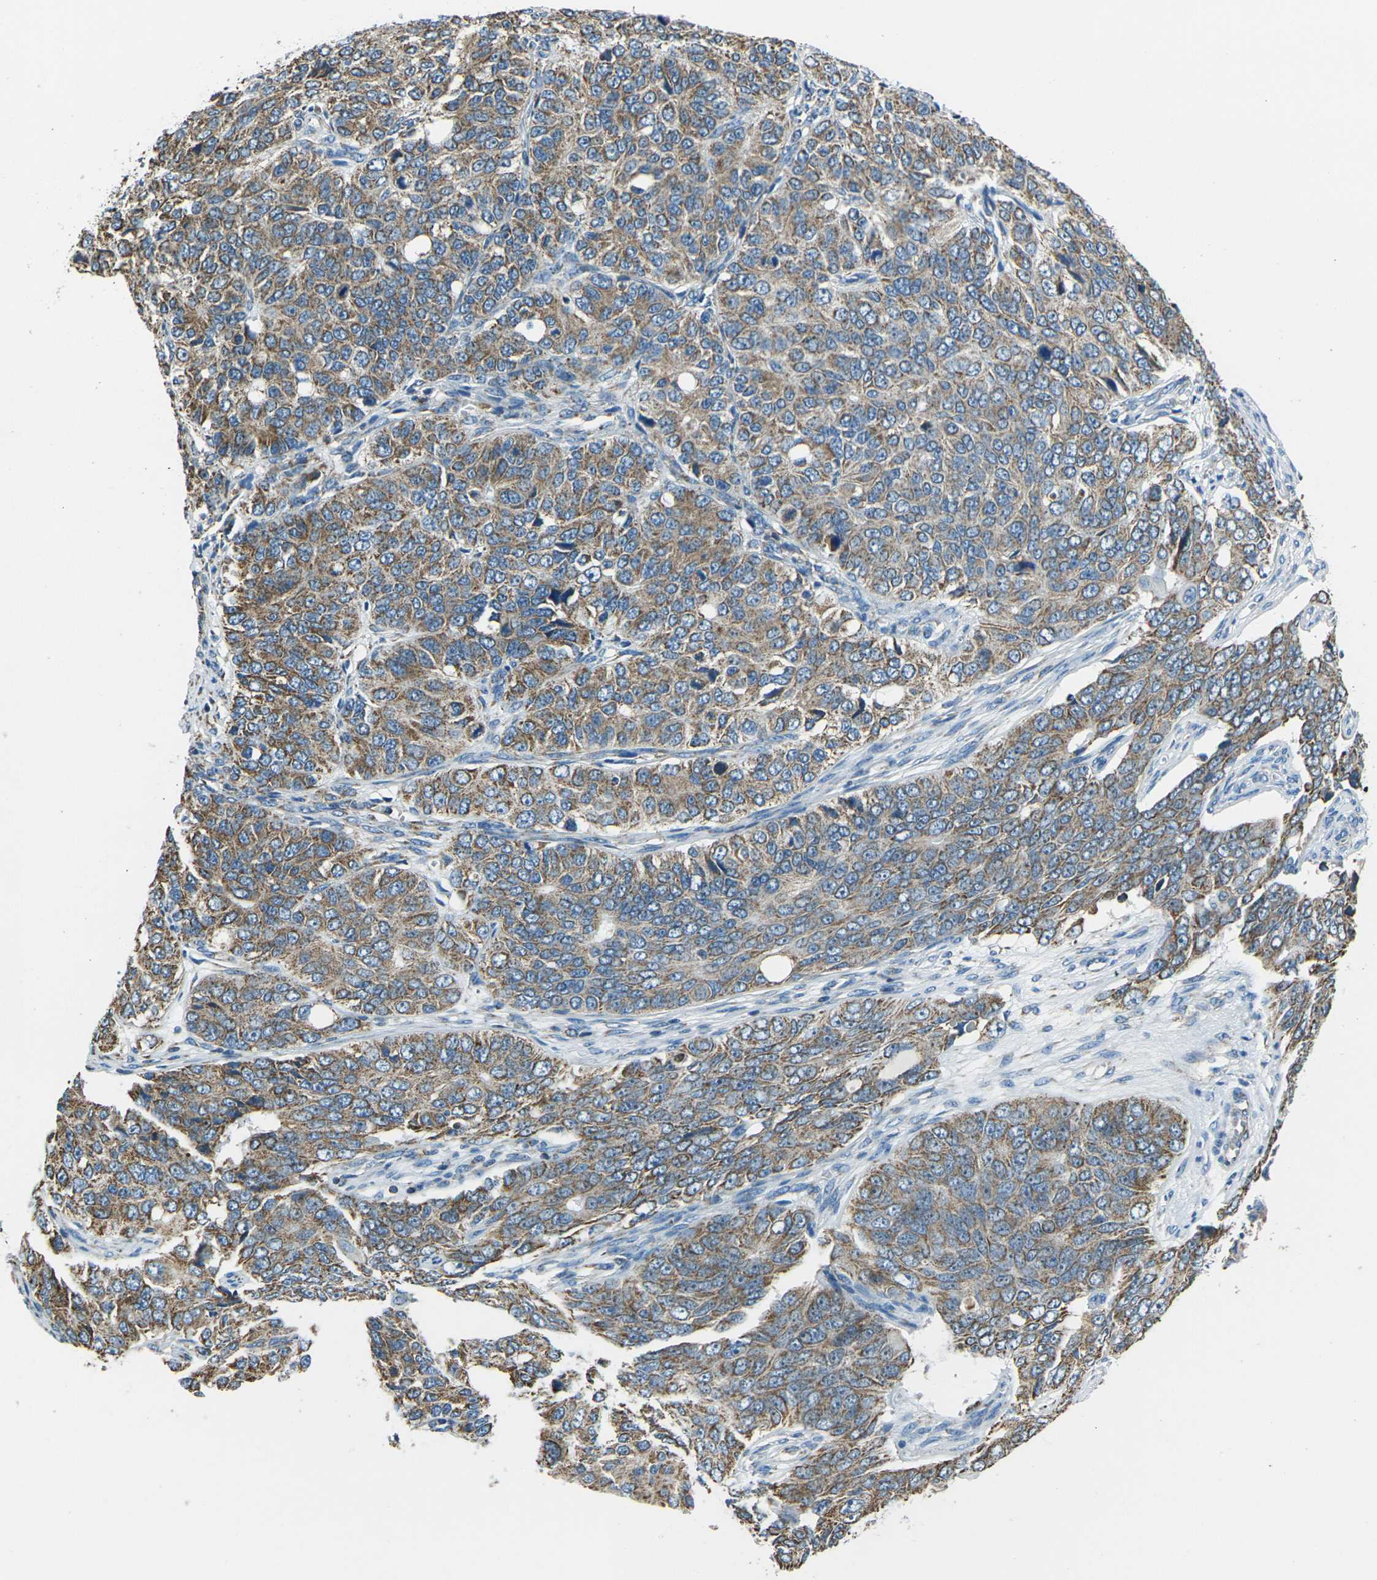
{"staining": {"intensity": "moderate", "quantity": ">75%", "location": "cytoplasmic/membranous"}, "tissue": "ovarian cancer", "cell_type": "Tumor cells", "image_type": "cancer", "snomed": [{"axis": "morphology", "description": "Carcinoma, endometroid"}, {"axis": "topography", "description": "Ovary"}], "caption": "Immunohistochemistry (IHC) photomicrograph of ovarian endometroid carcinoma stained for a protein (brown), which shows medium levels of moderate cytoplasmic/membranous staining in about >75% of tumor cells.", "gene": "IRF3", "patient": {"sex": "female", "age": 51}}